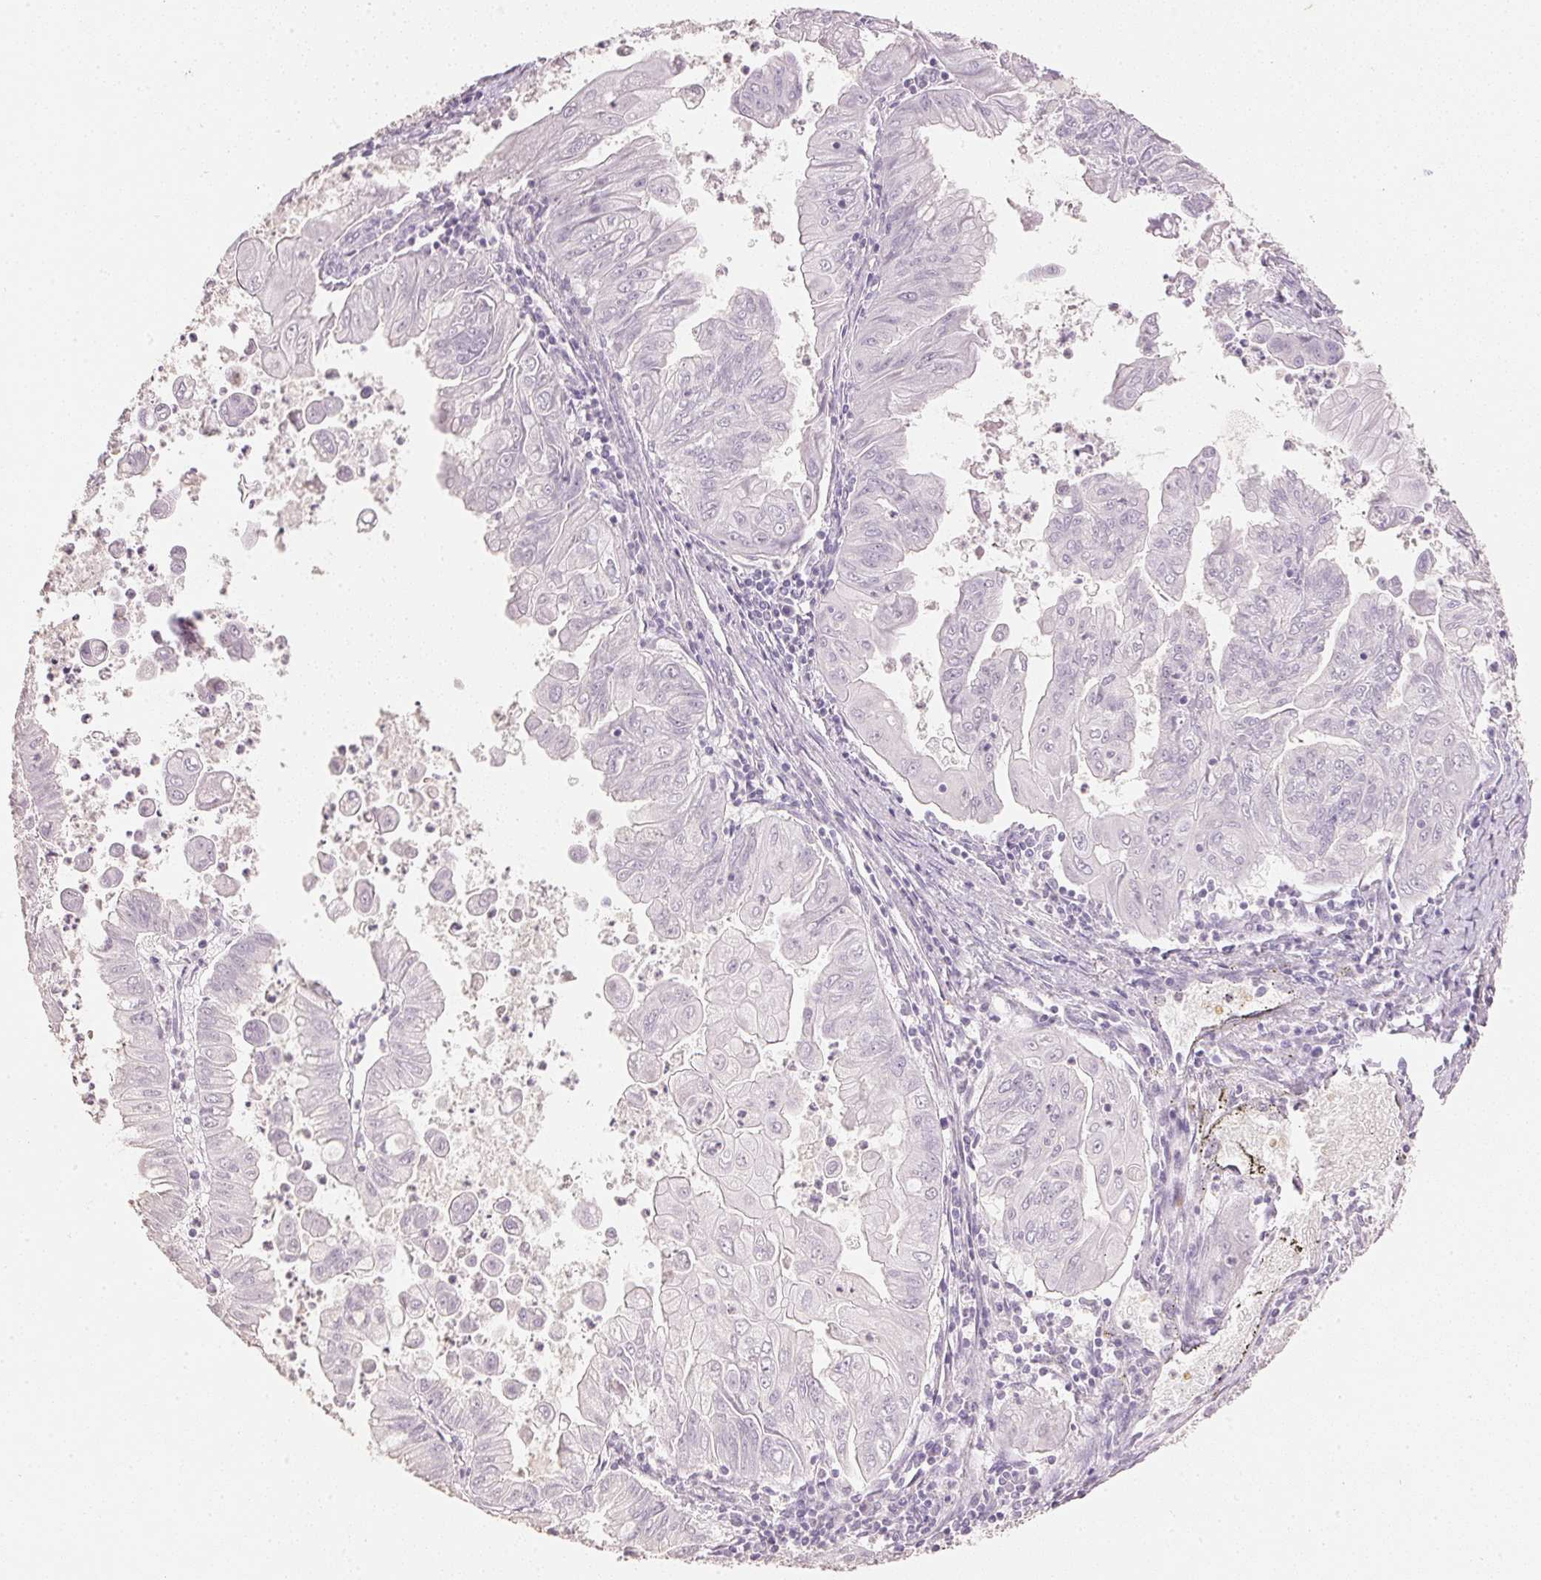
{"staining": {"intensity": "negative", "quantity": "none", "location": "none"}, "tissue": "stomach cancer", "cell_type": "Tumor cells", "image_type": "cancer", "snomed": [{"axis": "morphology", "description": "Adenocarcinoma, NOS"}, {"axis": "topography", "description": "Stomach, upper"}], "caption": "This is an immunohistochemistry (IHC) histopathology image of human stomach cancer (adenocarcinoma). There is no positivity in tumor cells.", "gene": "IGFBP1", "patient": {"sex": "male", "age": 80}}